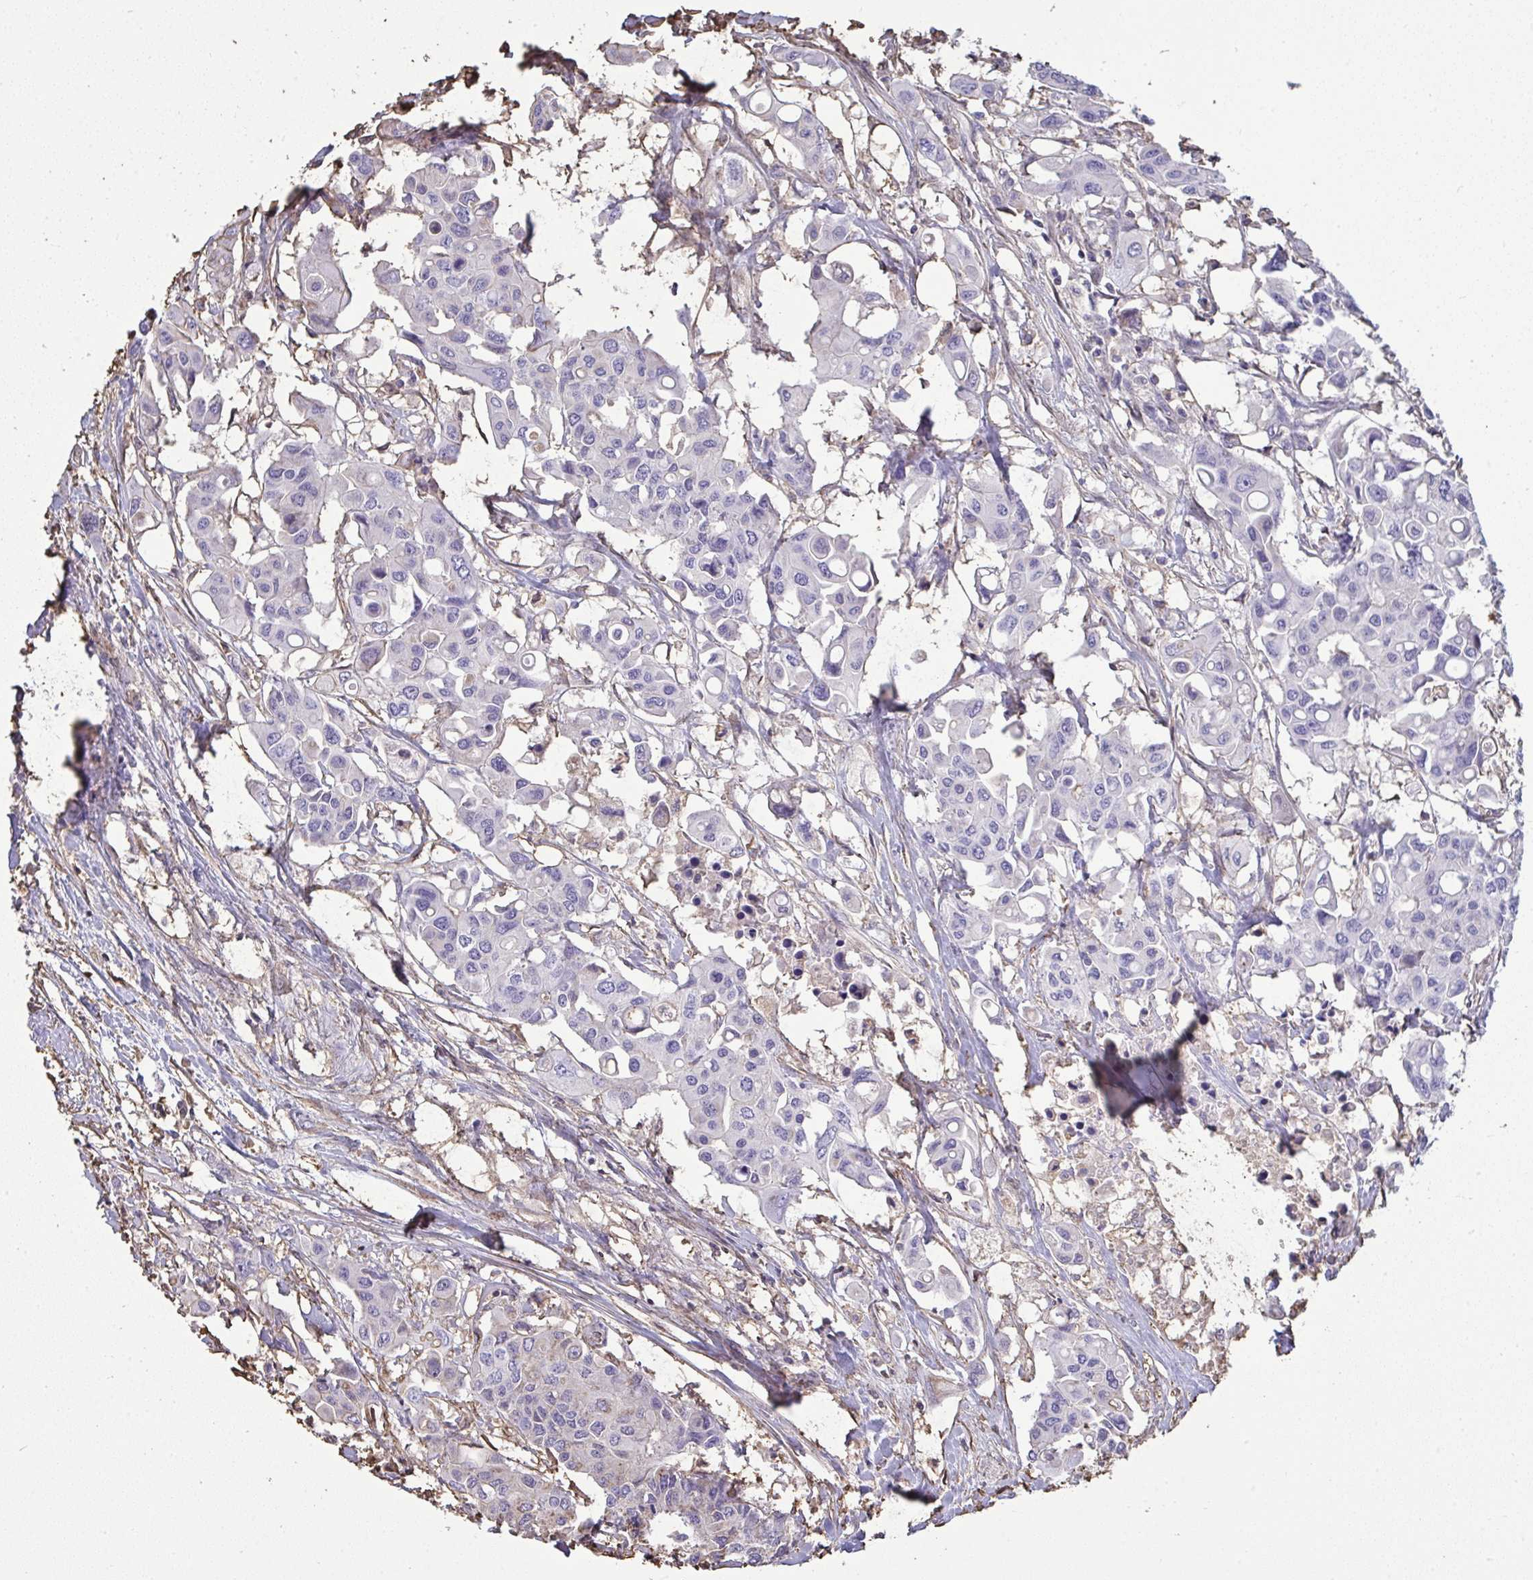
{"staining": {"intensity": "negative", "quantity": "none", "location": "none"}, "tissue": "colorectal cancer", "cell_type": "Tumor cells", "image_type": "cancer", "snomed": [{"axis": "morphology", "description": "Adenocarcinoma, NOS"}, {"axis": "topography", "description": "Colon"}], "caption": "Immunohistochemistry (IHC) of adenocarcinoma (colorectal) shows no positivity in tumor cells.", "gene": "ANXA5", "patient": {"sex": "male", "age": 77}}